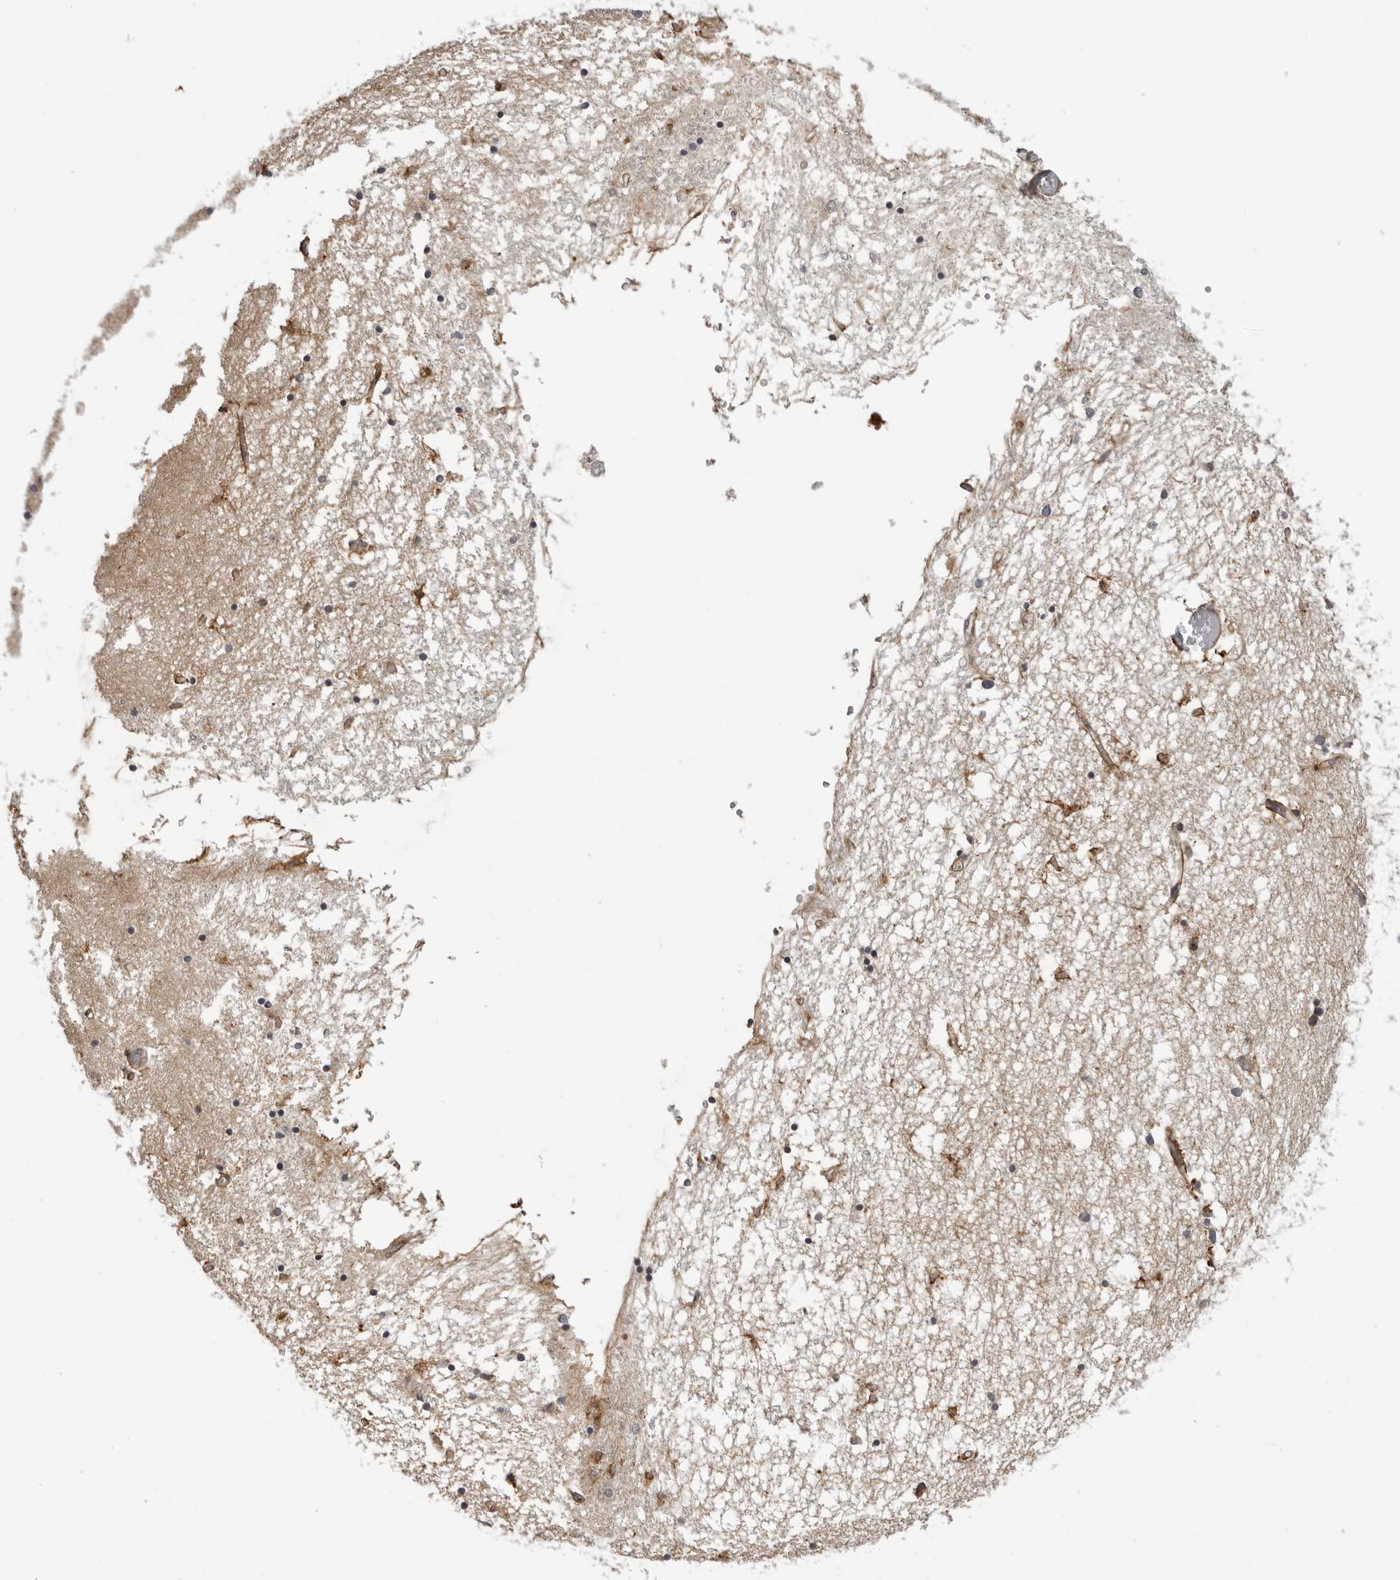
{"staining": {"intensity": "moderate", "quantity": "25%-75%", "location": "cytoplasmic/membranous"}, "tissue": "hippocampus", "cell_type": "Glial cells", "image_type": "normal", "snomed": [{"axis": "morphology", "description": "Normal tissue, NOS"}, {"axis": "topography", "description": "Hippocampus"}], "caption": "A medium amount of moderate cytoplasmic/membranous positivity is identified in approximately 25%-75% of glial cells in benign hippocampus.", "gene": "DNAH14", "patient": {"sex": "male", "age": 70}}